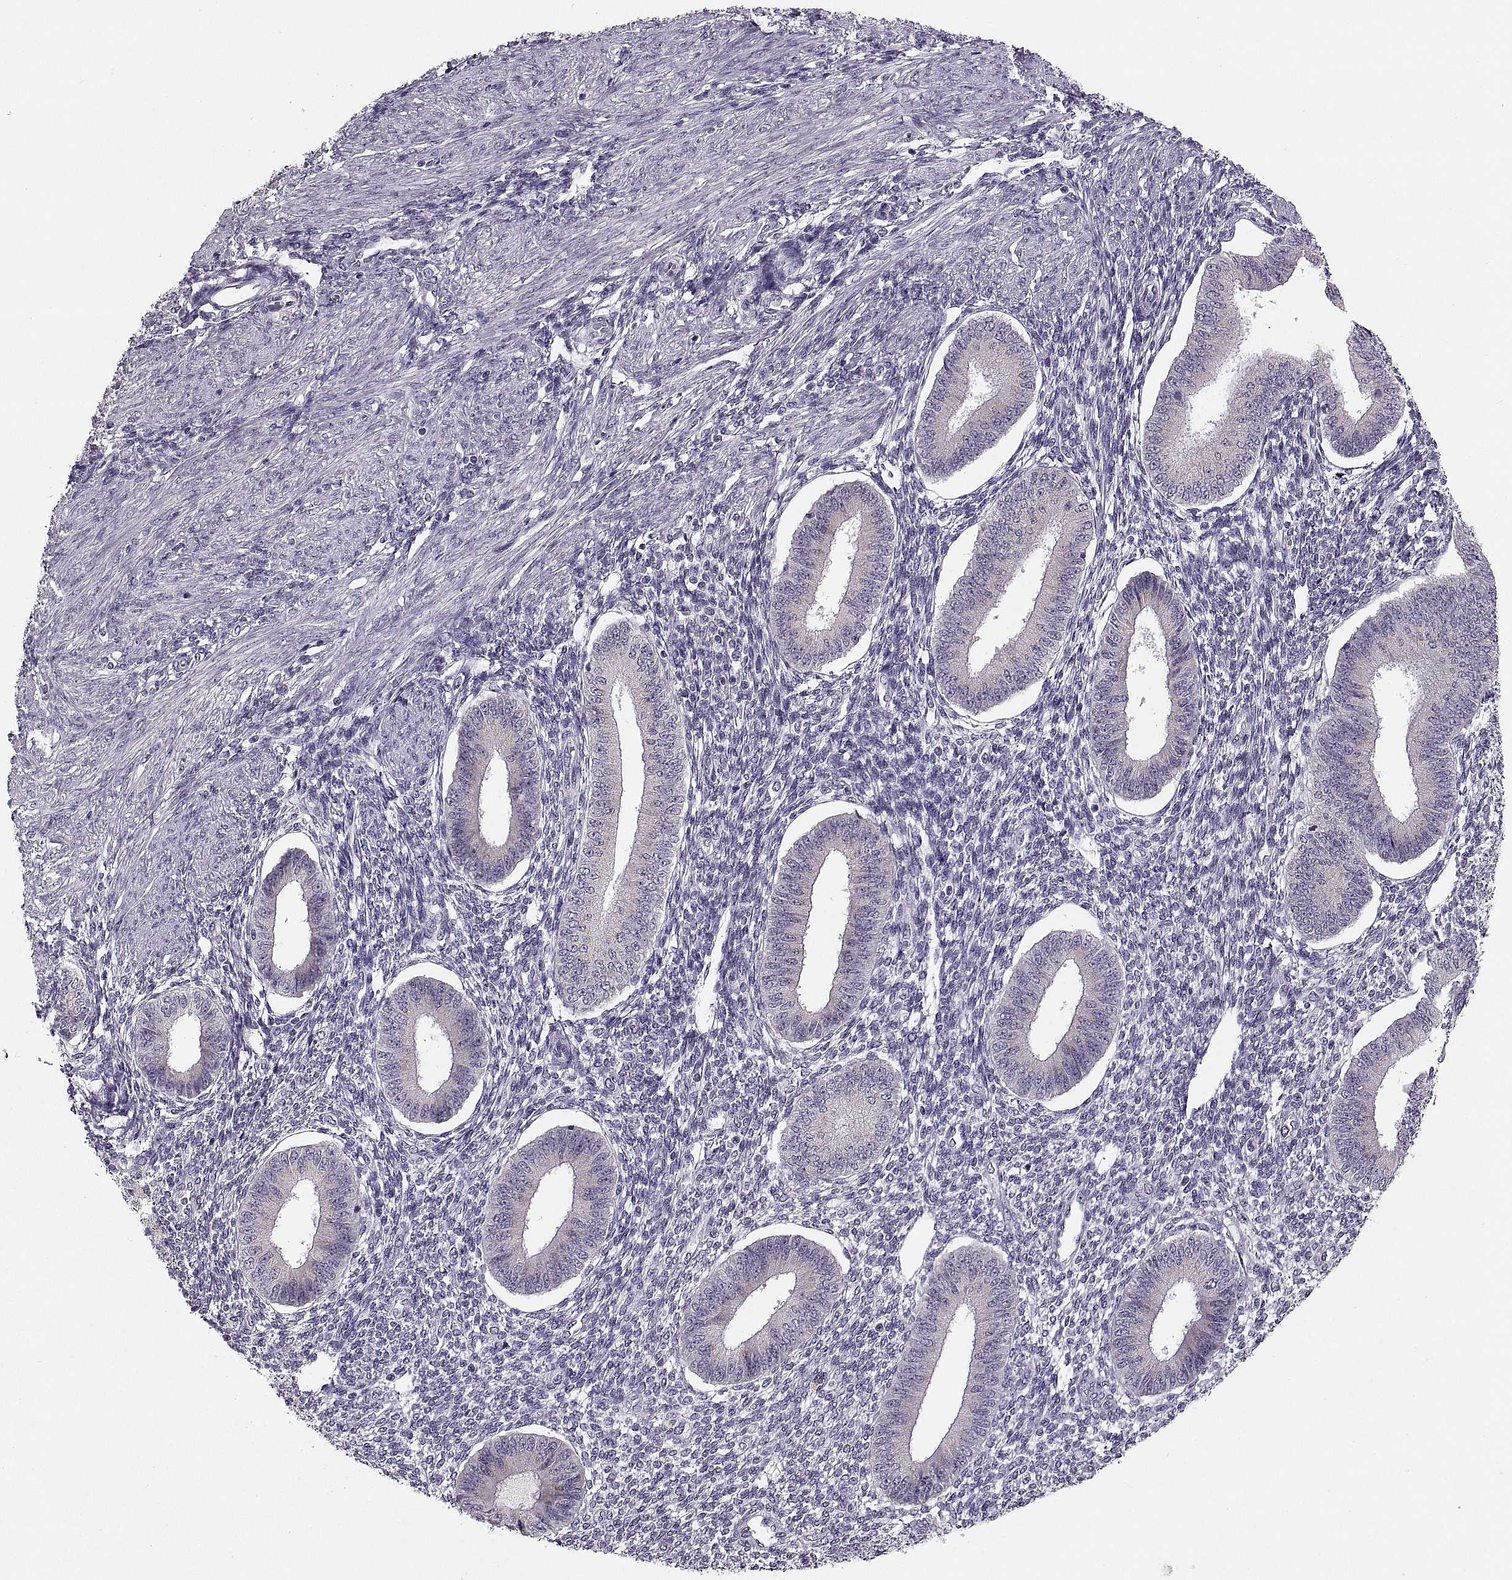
{"staining": {"intensity": "negative", "quantity": "none", "location": "none"}, "tissue": "endometrium", "cell_type": "Cells in endometrial stroma", "image_type": "normal", "snomed": [{"axis": "morphology", "description": "Normal tissue, NOS"}, {"axis": "topography", "description": "Endometrium"}], "caption": "An image of human endometrium is negative for staining in cells in endometrial stroma. Brightfield microscopy of IHC stained with DAB (3,3'-diaminobenzidine) (brown) and hematoxylin (blue), captured at high magnification.", "gene": "ADH6", "patient": {"sex": "female", "age": 39}}